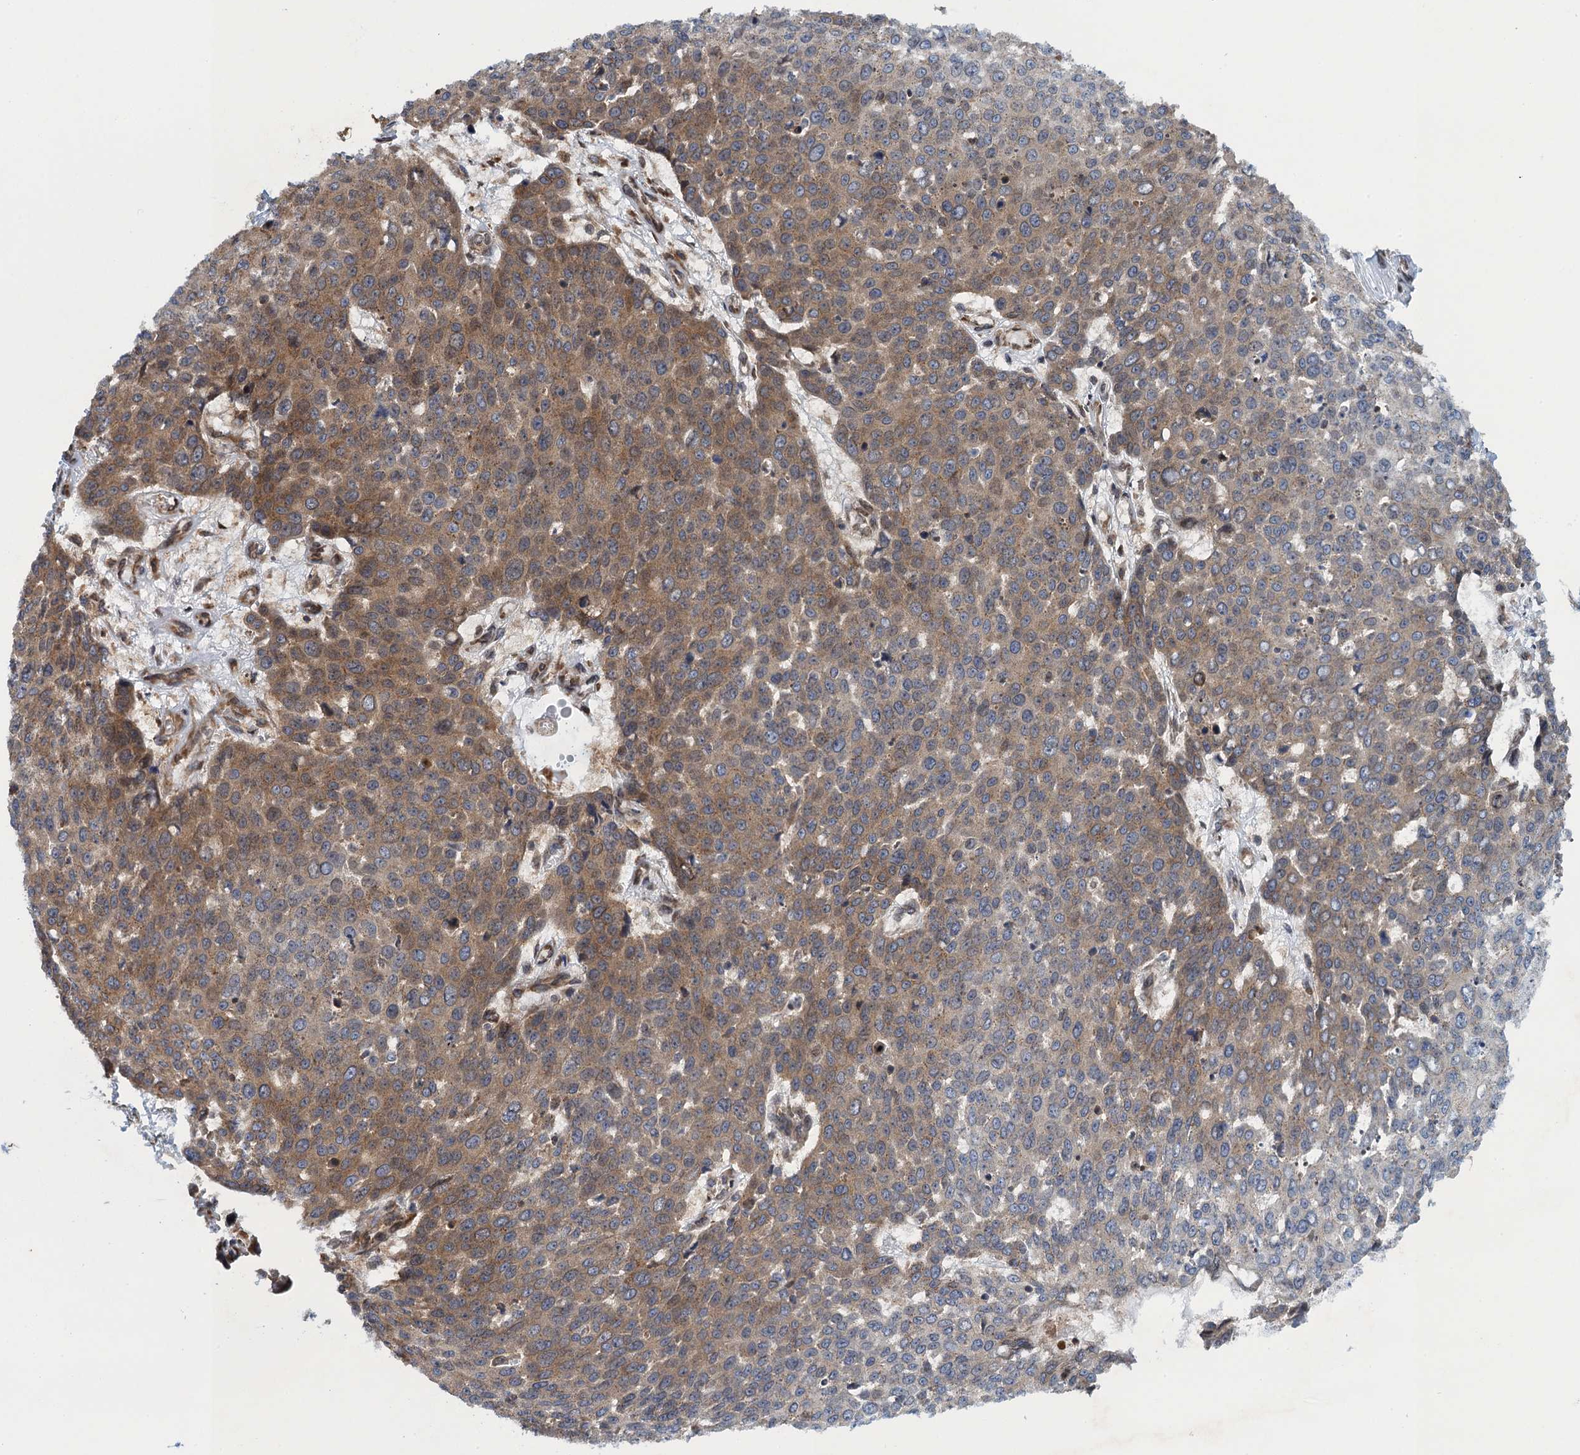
{"staining": {"intensity": "strong", "quantity": "25%-75%", "location": "cytoplasmic/membranous"}, "tissue": "skin cancer", "cell_type": "Tumor cells", "image_type": "cancer", "snomed": [{"axis": "morphology", "description": "Squamous cell carcinoma, NOS"}, {"axis": "topography", "description": "Skin"}], "caption": "DAB (3,3'-diaminobenzidine) immunohistochemical staining of human skin cancer displays strong cytoplasmic/membranous protein staining in approximately 25%-75% of tumor cells.", "gene": "MDM1", "patient": {"sex": "male", "age": 71}}